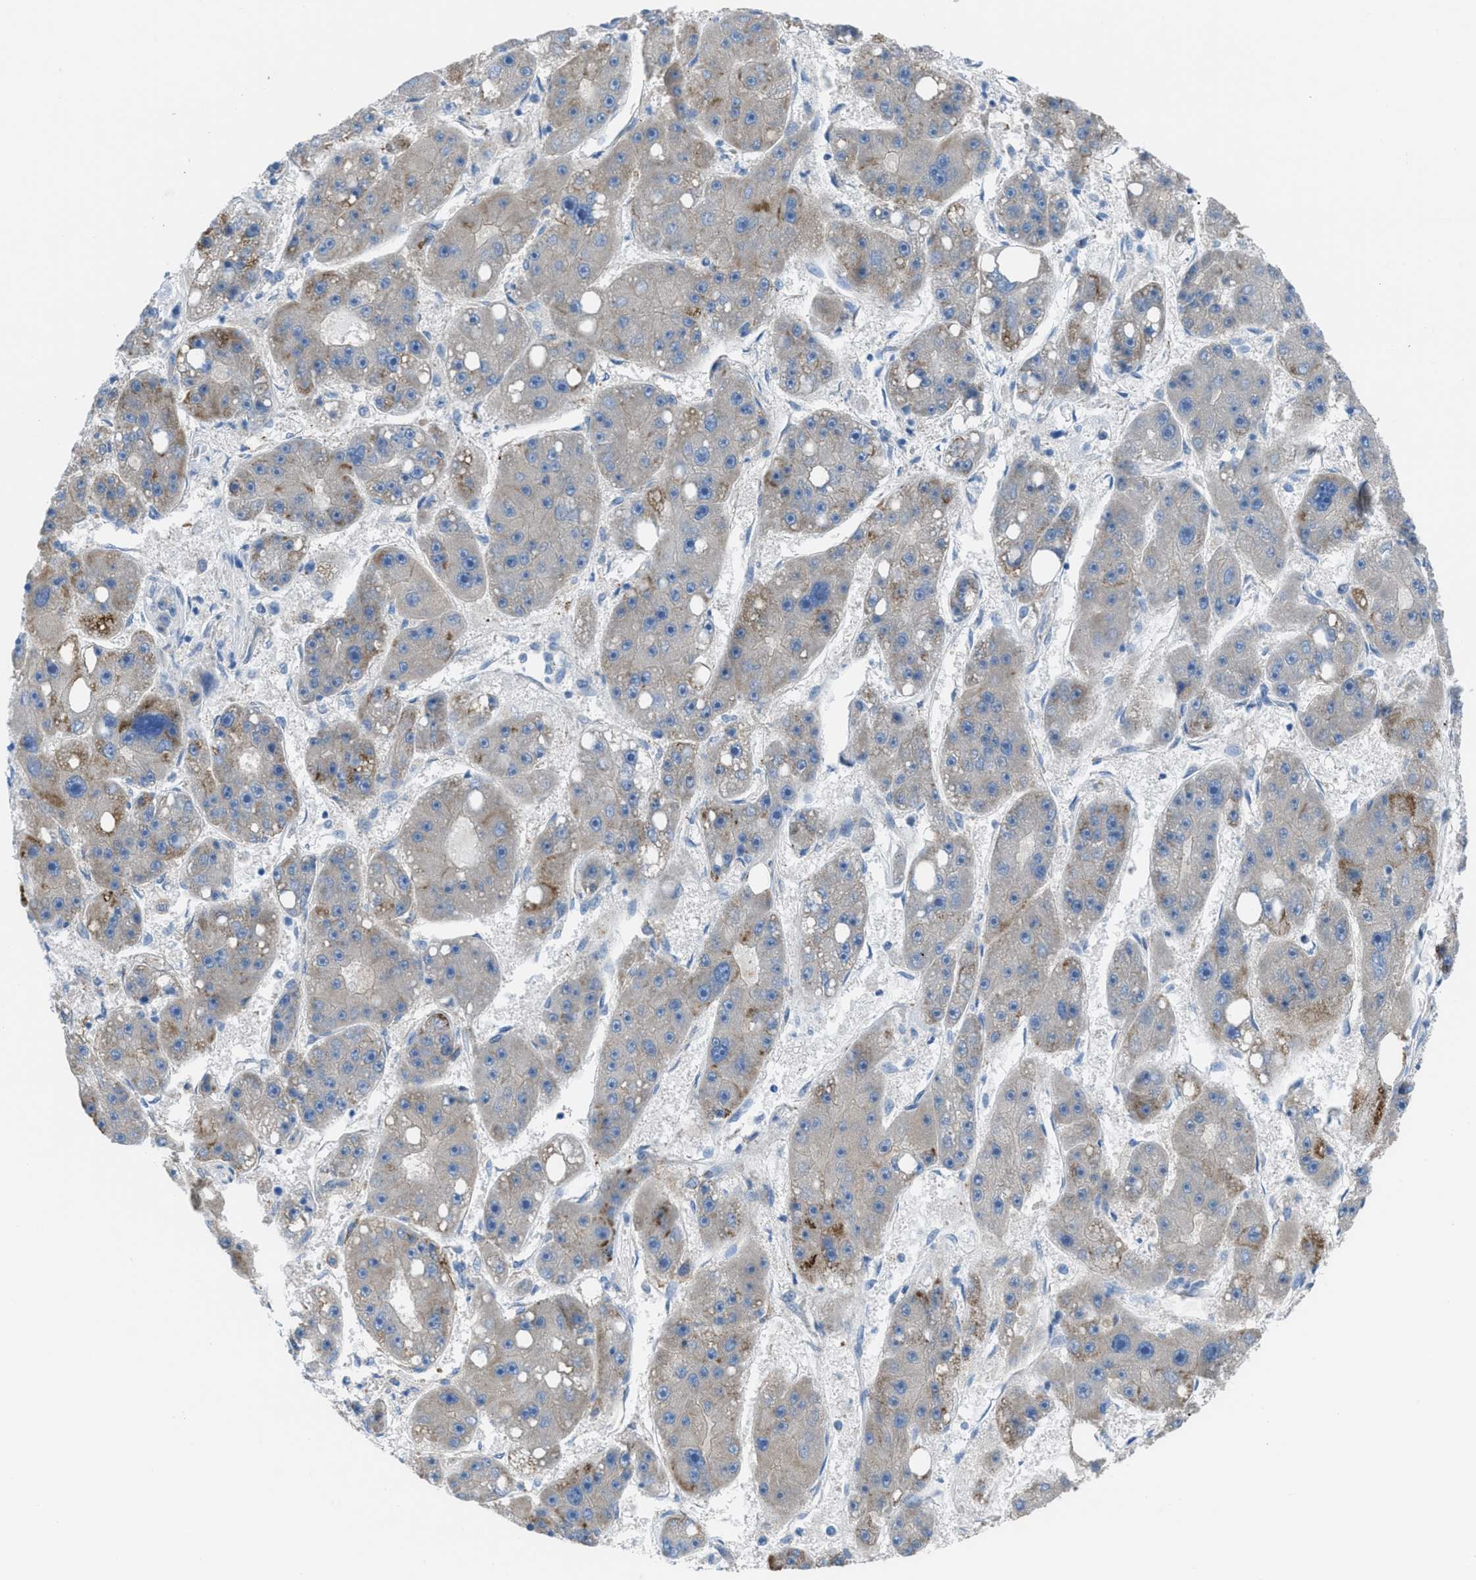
{"staining": {"intensity": "weak", "quantity": "<25%", "location": "cytoplasmic/membranous"}, "tissue": "liver cancer", "cell_type": "Tumor cells", "image_type": "cancer", "snomed": [{"axis": "morphology", "description": "Carcinoma, Hepatocellular, NOS"}, {"axis": "topography", "description": "Liver"}], "caption": "DAB (3,3'-diaminobenzidine) immunohistochemical staining of human hepatocellular carcinoma (liver) reveals no significant staining in tumor cells. The staining is performed using DAB brown chromogen with nuclei counter-stained in using hematoxylin.", "gene": "EGFR", "patient": {"sex": "female", "age": 61}}